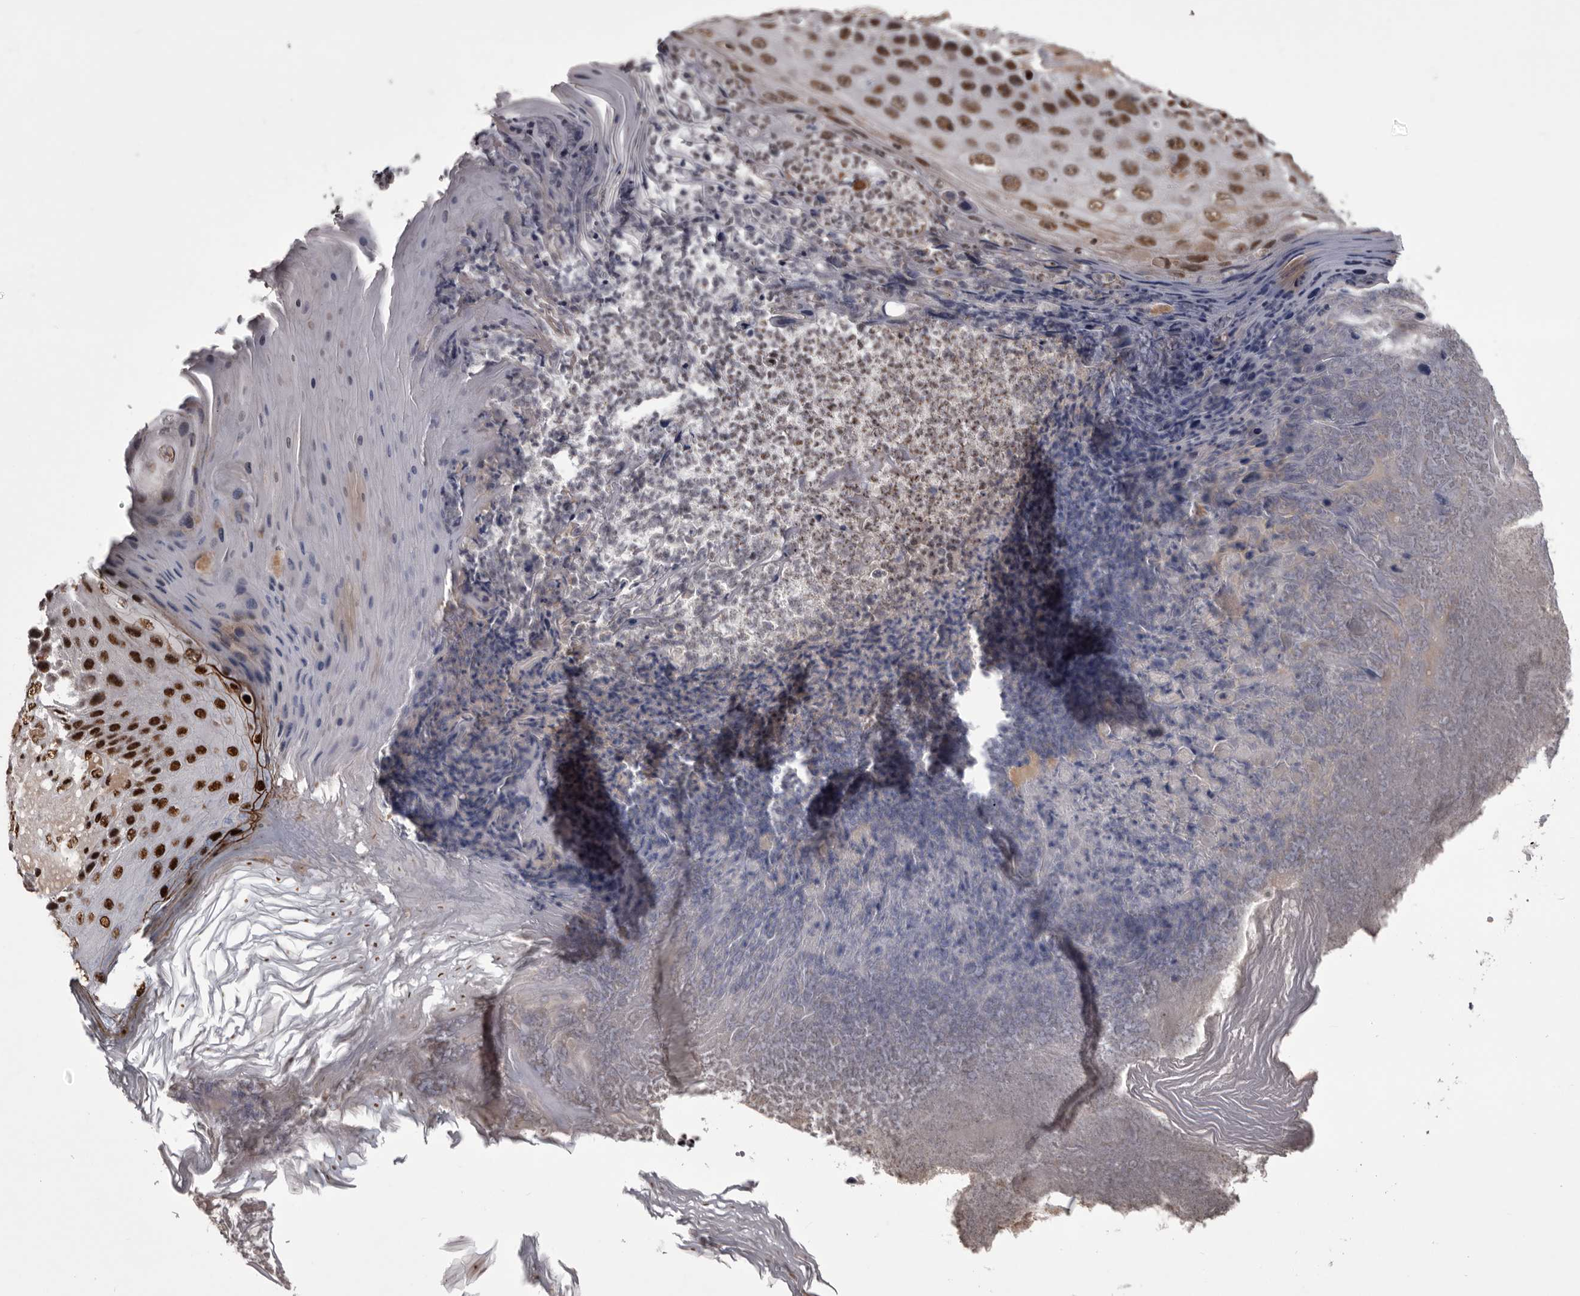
{"staining": {"intensity": "strong", "quantity": ">75%", "location": "nuclear"}, "tissue": "skin cancer", "cell_type": "Tumor cells", "image_type": "cancer", "snomed": [{"axis": "morphology", "description": "Squamous cell carcinoma, NOS"}, {"axis": "topography", "description": "Skin"}], "caption": "Skin squamous cell carcinoma was stained to show a protein in brown. There is high levels of strong nuclear staining in about >75% of tumor cells. (DAB = brown stain, brightfield microscopy at high magnification).", "gene": "NUMA1", "patient": {"sex": "female", "age": 88}}